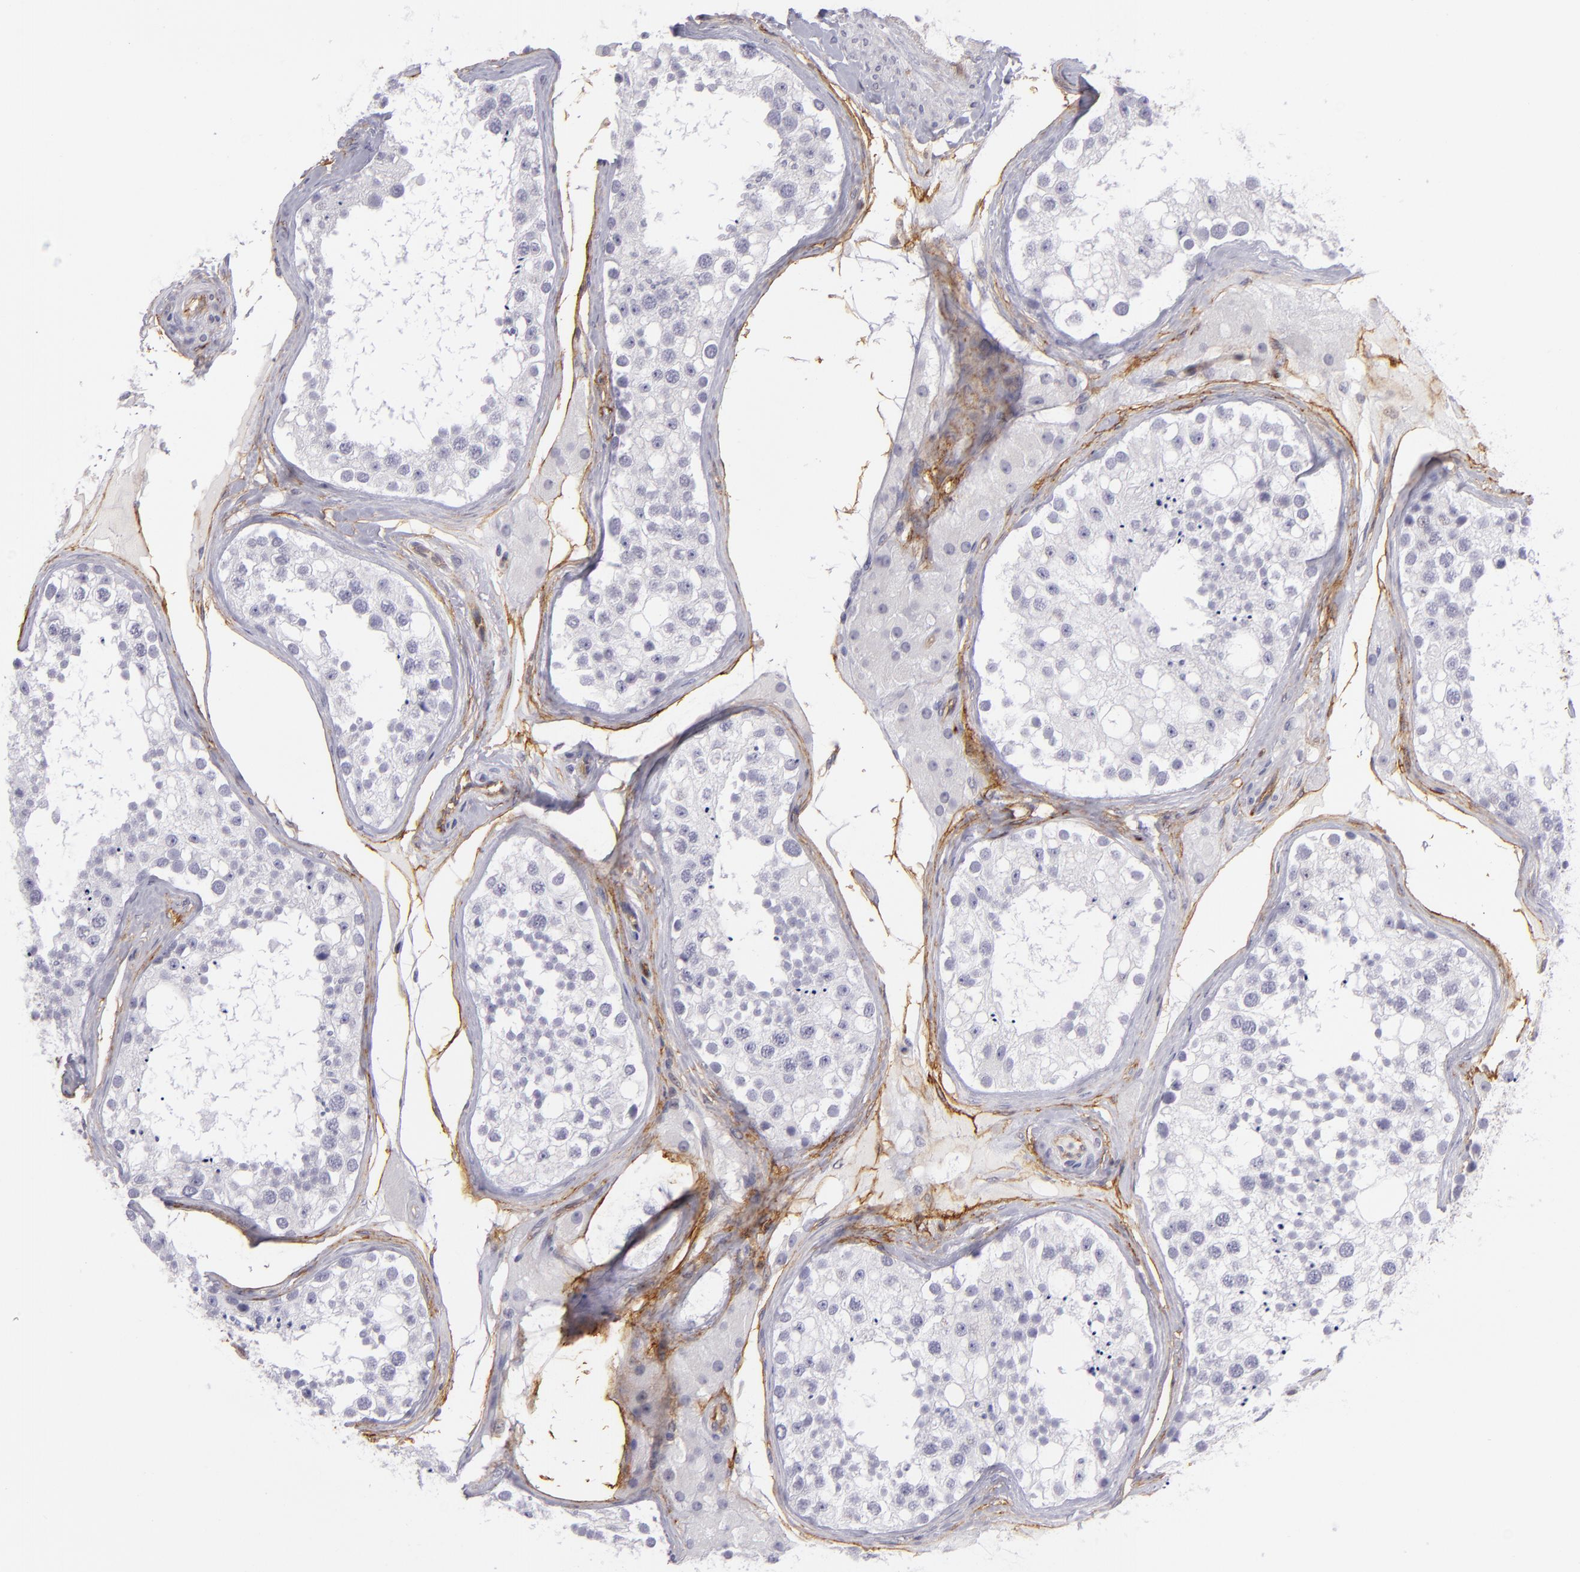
{"staining": {"intensity": "negative", "quantity": "none", "location": "none"}, "tissue": "testis", "cell_type": "Cells in seminiferous ducts", "image_type": "normal", "snomed": [{"axis": "morphology", "description": "Normal tissue, NOS"}, {"axis": "topography", "description": "Testis"}], "caption": "Human testis stained for a protein using immunohistochemistry (IHC) exhibits no positivity in cells in seminiferous ducts.", "gene": "THBD", "patient": {"sex": "male", "age": 68}}